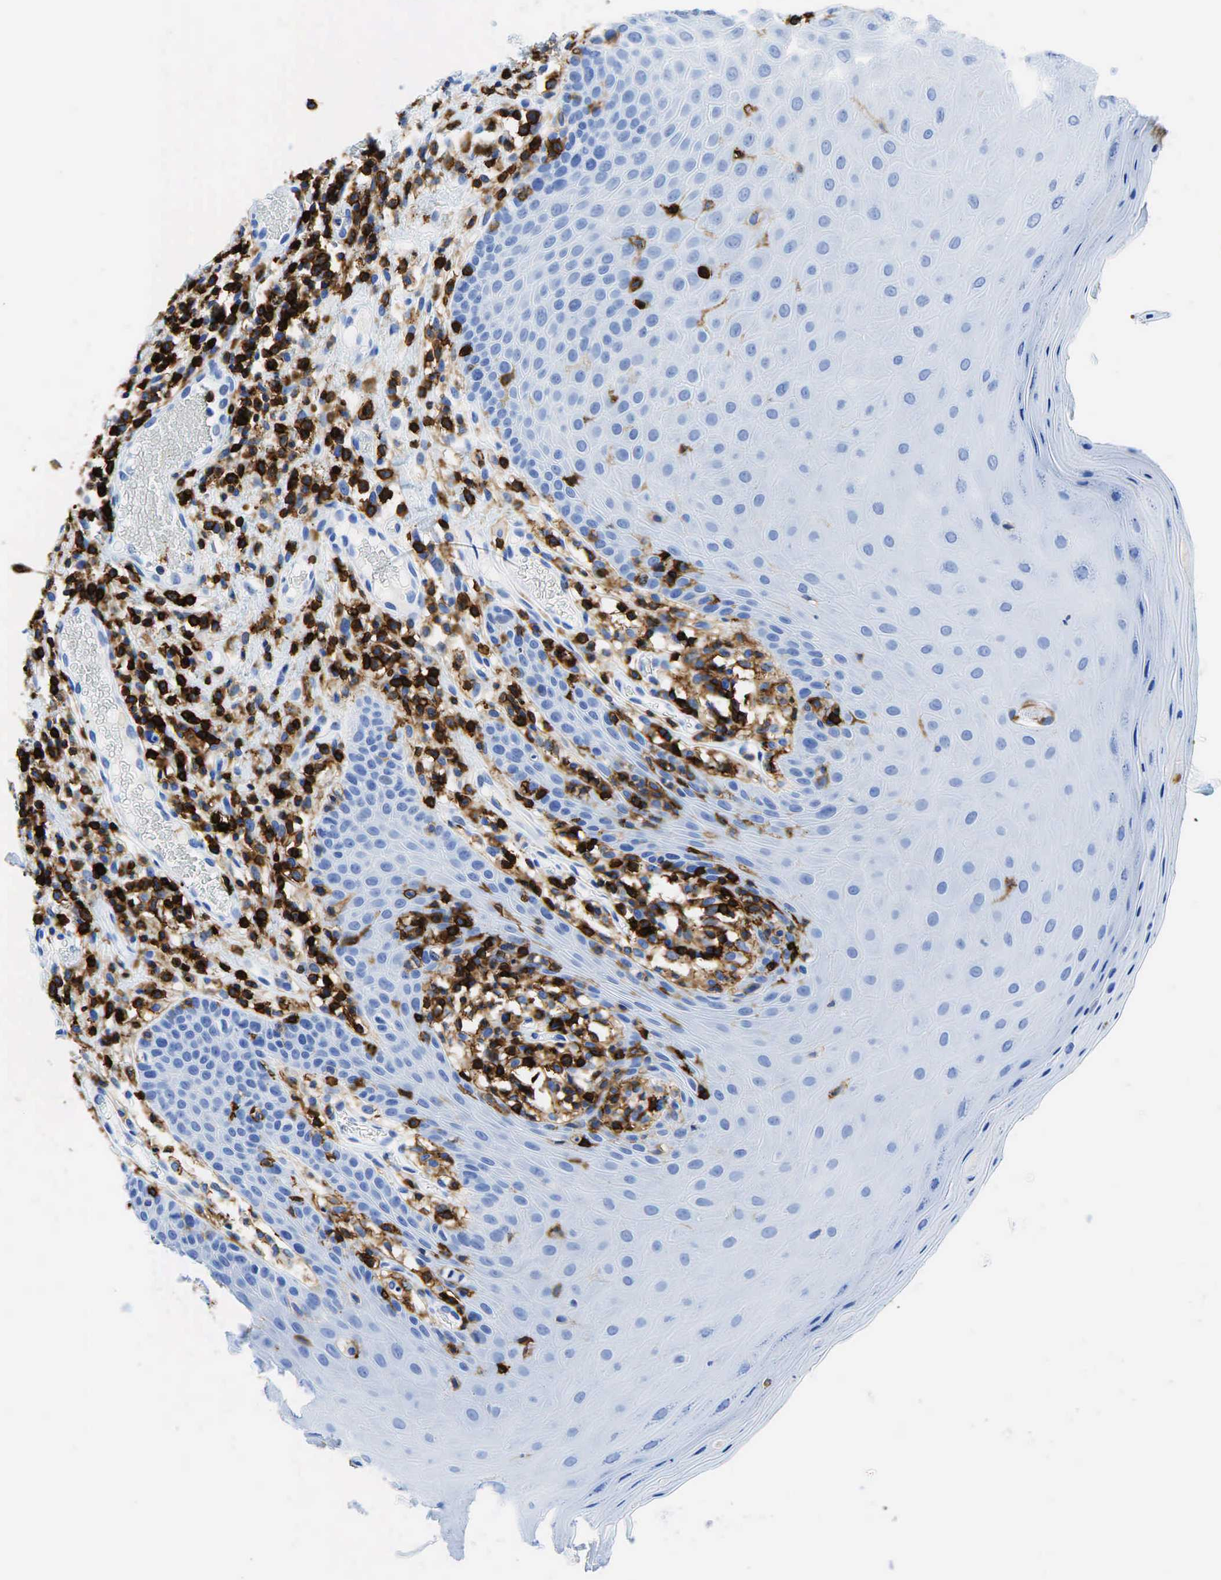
{"staining": {"intensity": "negative", "quantity": "none", "location": "none"}, "tissue": "oral mucosa", "cell_type": "Squamous epithelial cells", "image_type": "normal", "snomed": [{"axis": "morphology", "description": "Normal tissue, NOS"}, {"axis": "topography", "description": "Oral tissue"}], "caption": "IHC histopathology image of benign oral mucosa: oral mucosa stained with DAB reveals no significant protein positivity in squamous epithelial cells.", "gene": "PTPRC", "patient": {"sex": "female", "age": 56}}